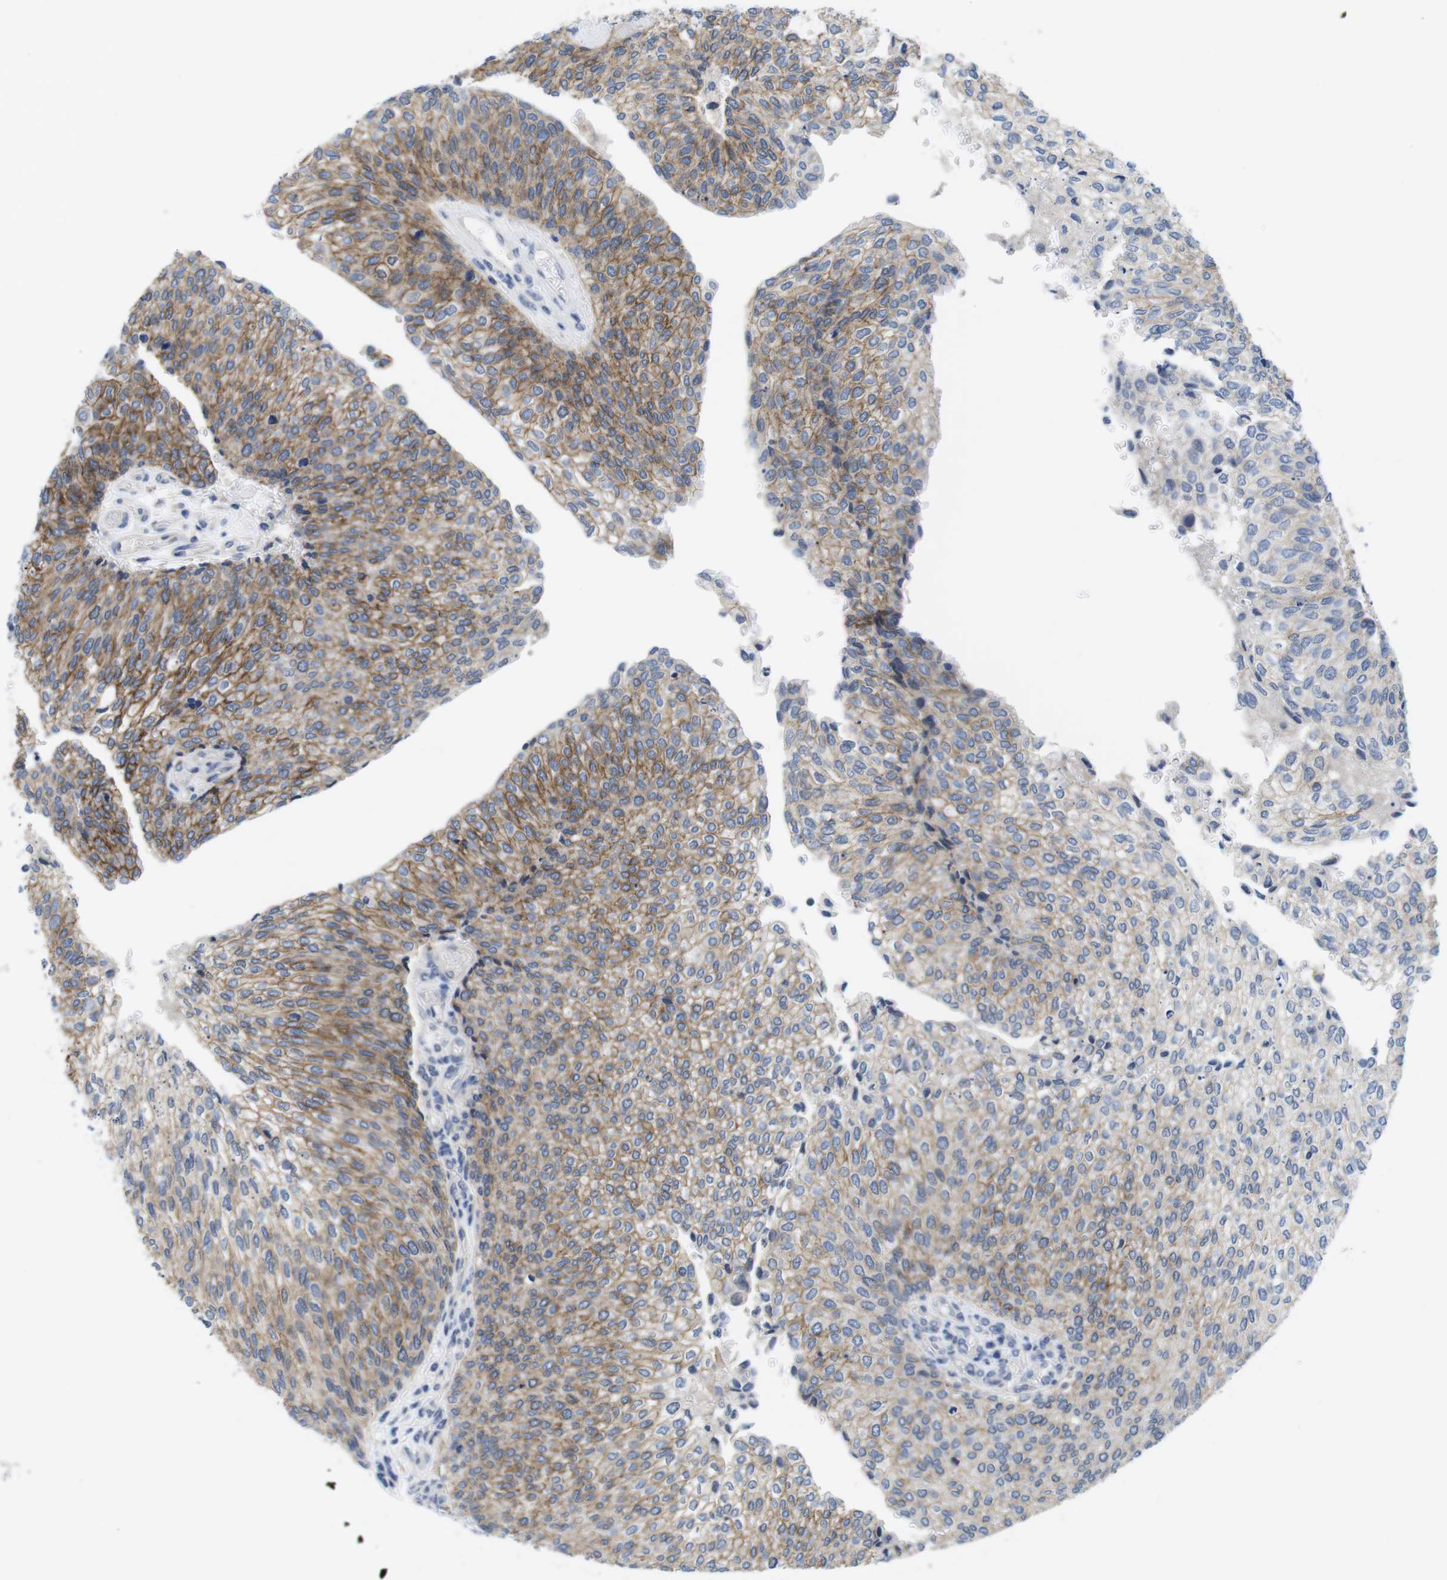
{"staining": {"intensity": "moderate", "quantity": "25%-75%", "location": "cytoplasmic/membranous"}, "tissue": "urothelial cancer", "cell_type": "Tumor cells", "image_type": "cancer", "snomed": [{"axis": "morphology", "description": "Urothelial carcinoma, Low grade"}, {"axis": "topography", "description": "Urinary bladder"}], "caption": "Immunohistochemical staining of urothelial cancer displays medium levels of moderate cytoplasmic/membranous protein expression in approximately 25%-75% of tumor cells.", "gene": "SCRIB", "patient": {"sex": "female", "age": 79}}